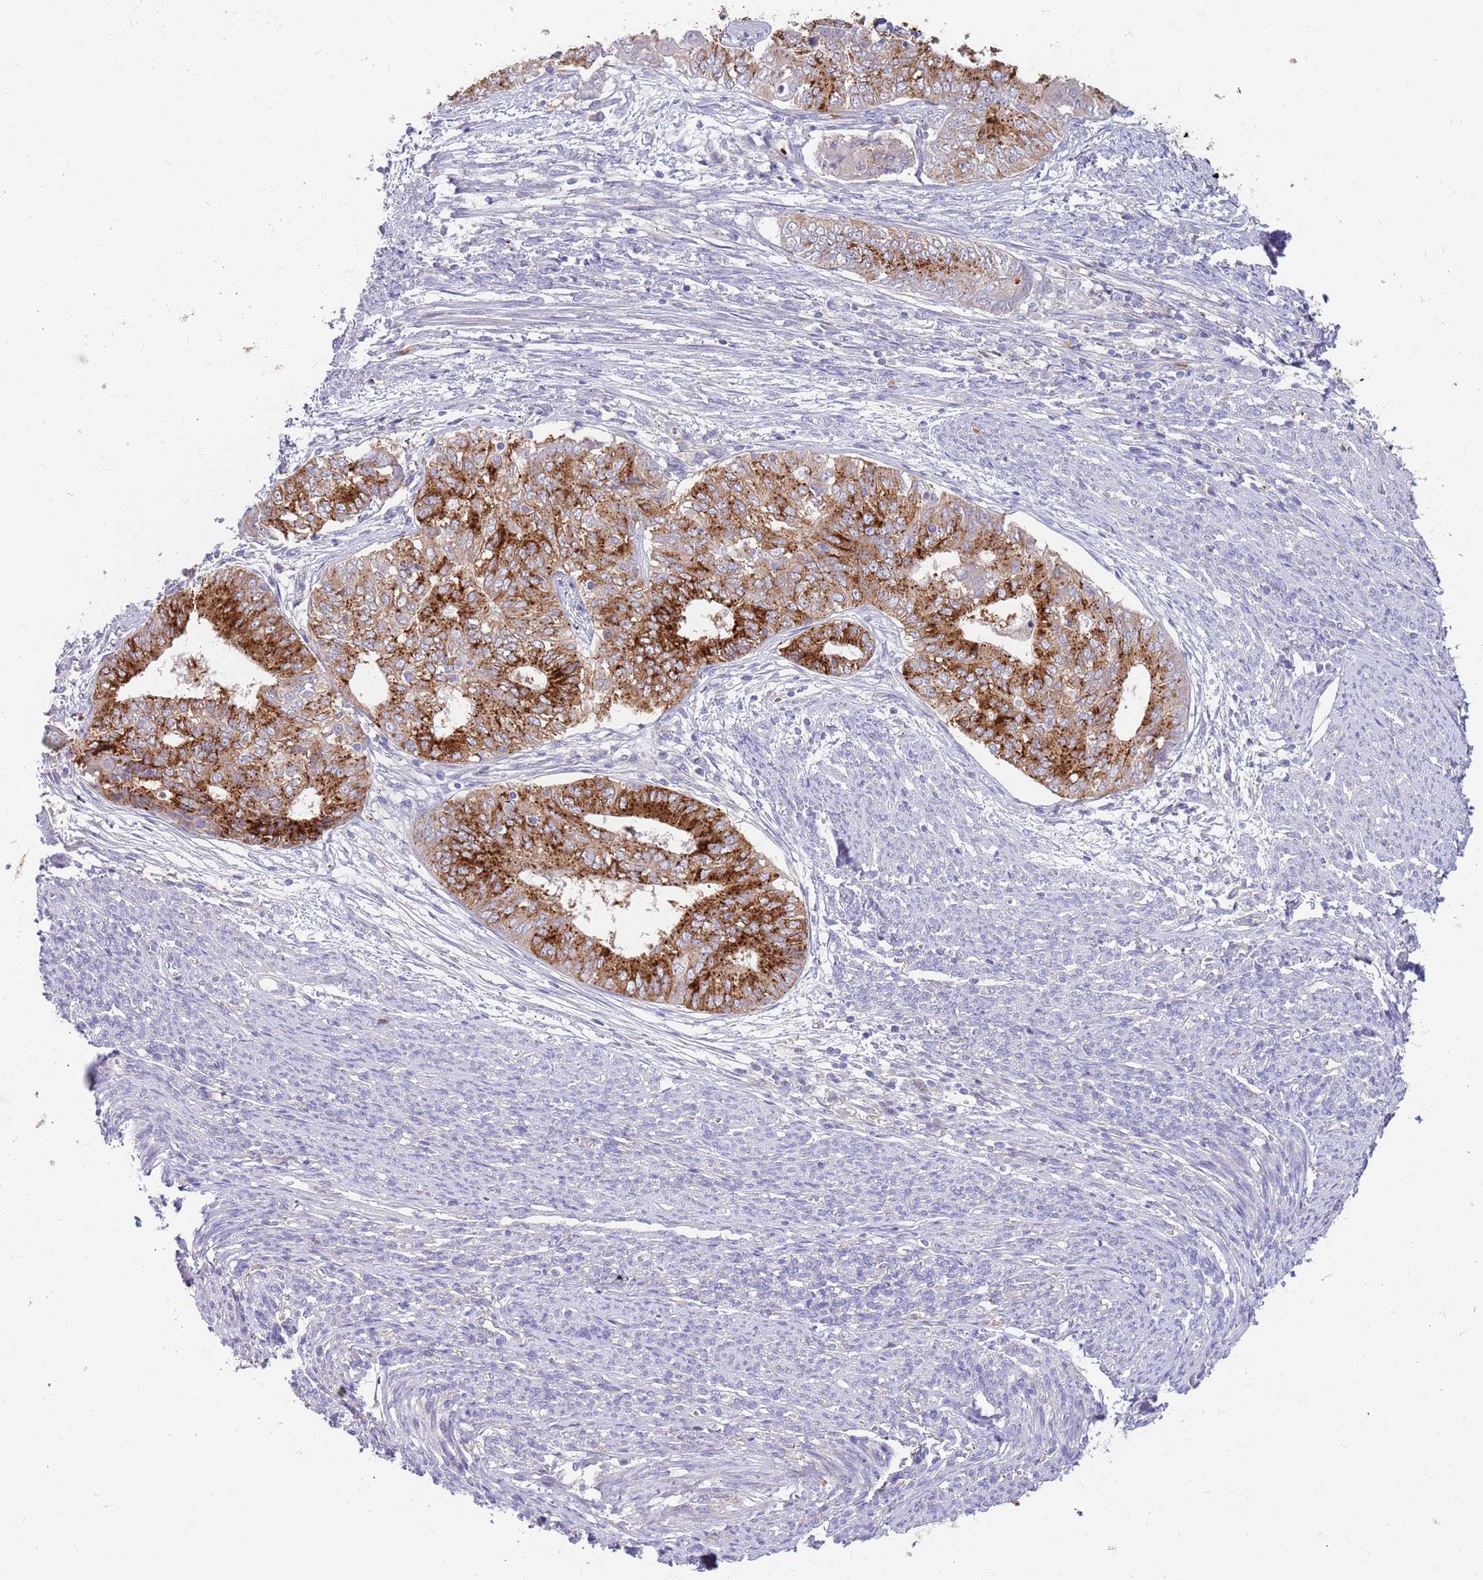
{"staining": {"intensity": "strong", "quantity": "25%-75%", "location": "cytoplasmic/membranous"}, "tissue": "endometrial cancer", "cell_type": "Tumor cells", "image_type": "cancer", "snomed": [{"axis": "morphology", "description": "Adenocarcinoma, NOS"}, {"axis": "topography", "description": "Endometrium"}], "caption": "The histopathology image shows staining of adenocarcinoma (endometrial), revealing strong cytoplasmic/membranous protein expression (brown color) within tumor cells.", "gene": "BORCS5", "patient": {"sex": "female", "age": 62}}